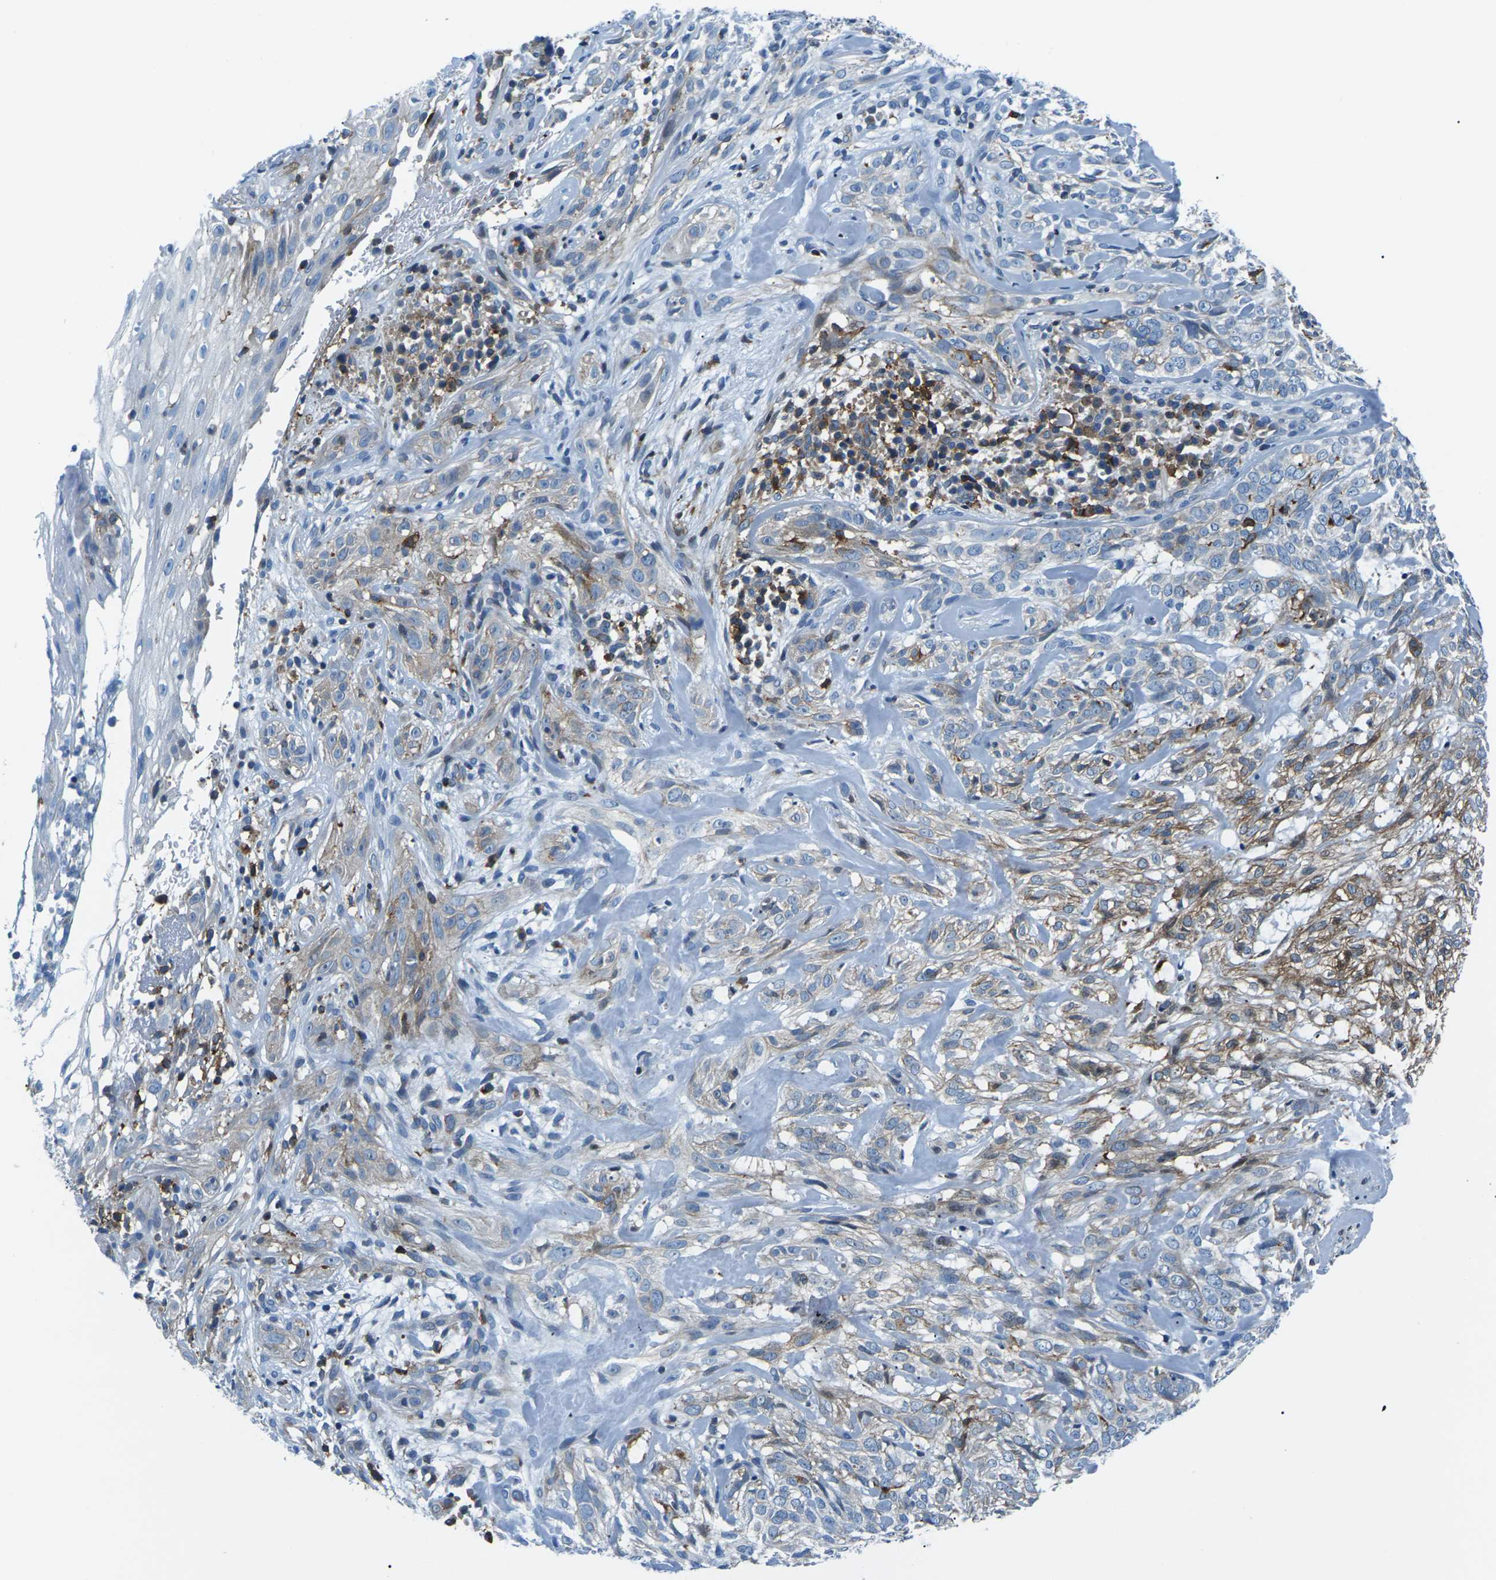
{"staining": {"intensity": "weak", "quantity": "<25%", "location": "cytoplasmic/membranous"}, "tissue": "skin cancer", "cell_type": "Tumor cells", "image_type": "cancer", "snomed": [{"axis": "morphology", "description": "Basal cell carcinoma"}, {"axis": "topography", "description": "Skin"}], "caption": "An image of skin cancer (basal cell carcinoma) stained for a protein exhibits no brown staining in tumor cells. Nuclei are stained in blue.", "gene": "SOCS4", "patient": {"sex": "male", "age": 72}}